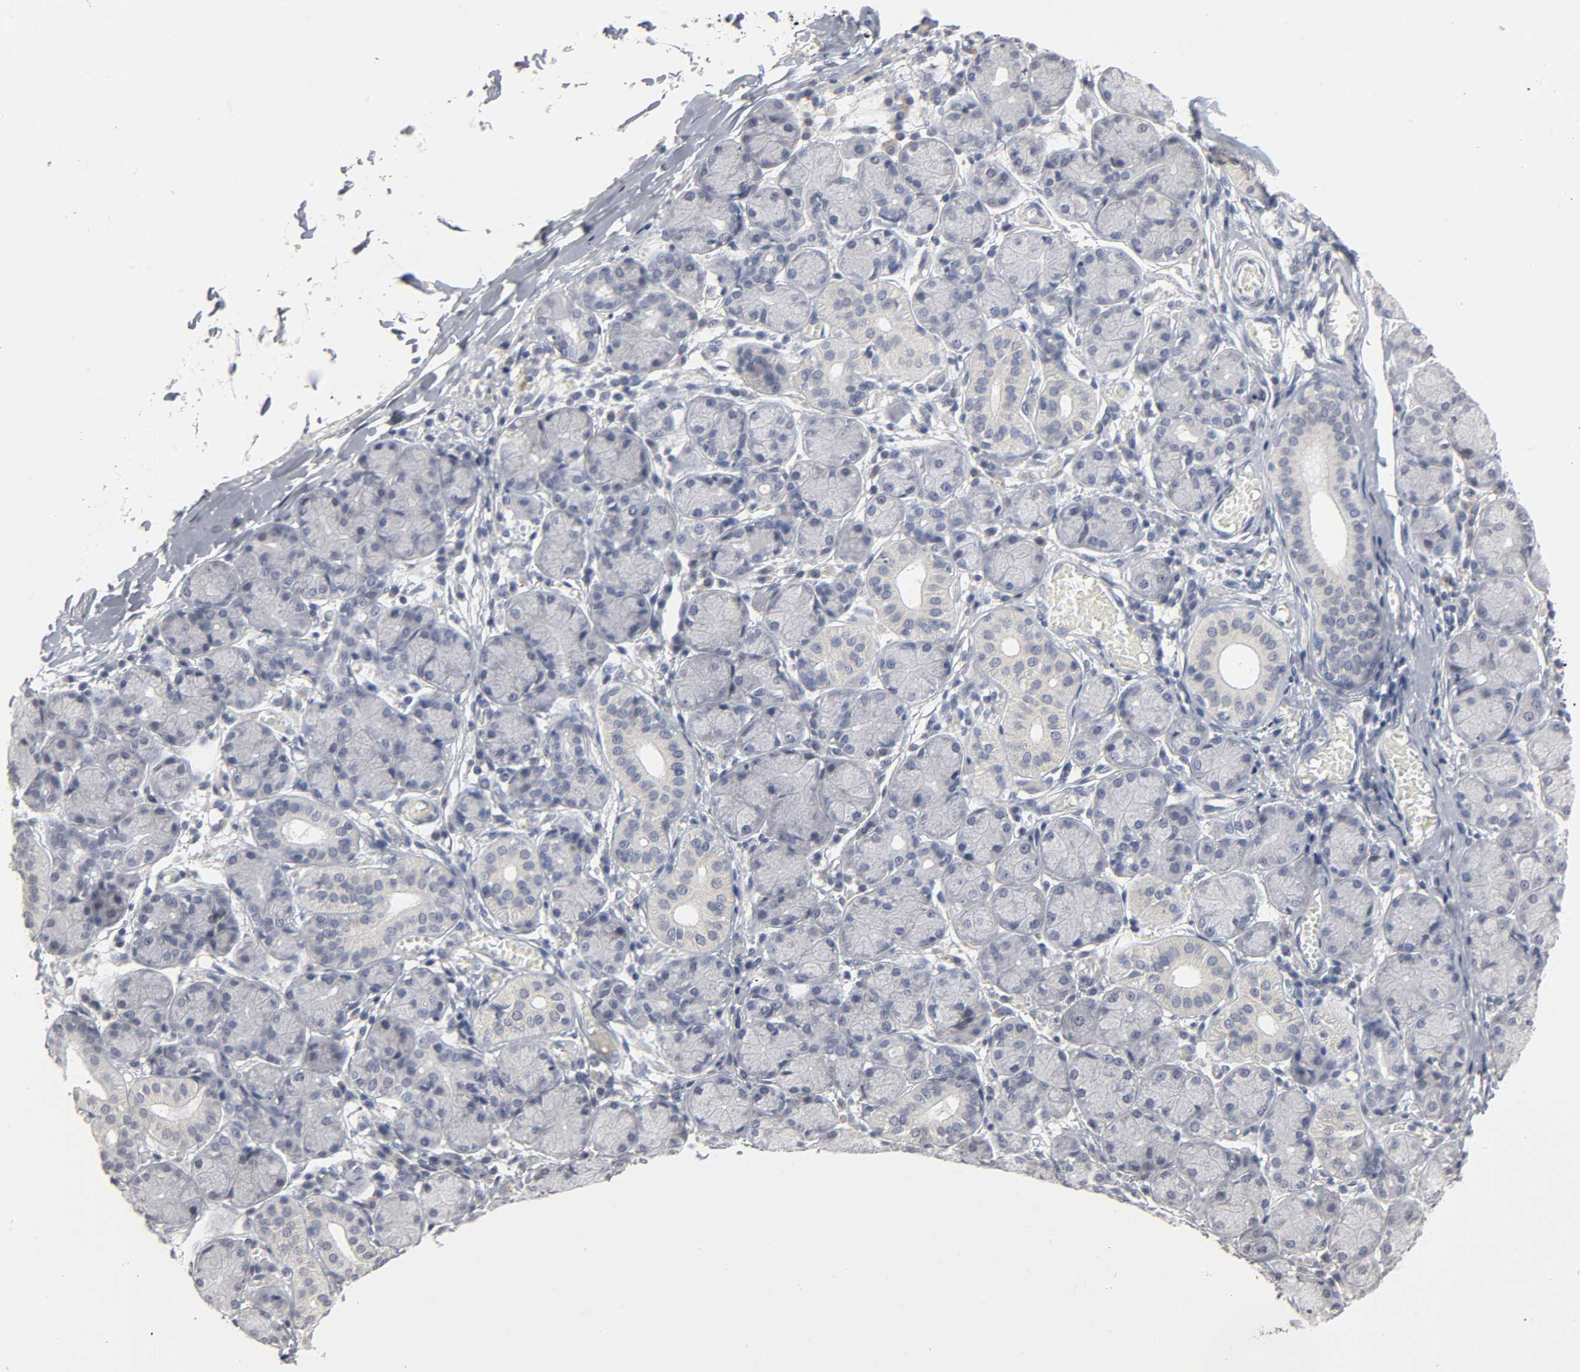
{"staining": {"intensity": "negative", "quantity": "none", "location": "none"}, "tissue": "salivary gland", "cell_type": "Glandular cells", "image_type": "normal", "snomed": [{"axis": "morphology", "description": "Normal tissue, NOS"}, {"axis": "topography", "description": "Salivary gland"}], "caption": "DAB (3,3'-diaminobenzidine) immunohistochemical staining of normal salivary gland shows no significant positivity in glandular cells.", "gene": "TCAP", "patient": {"sex": "female", "age": 24}}